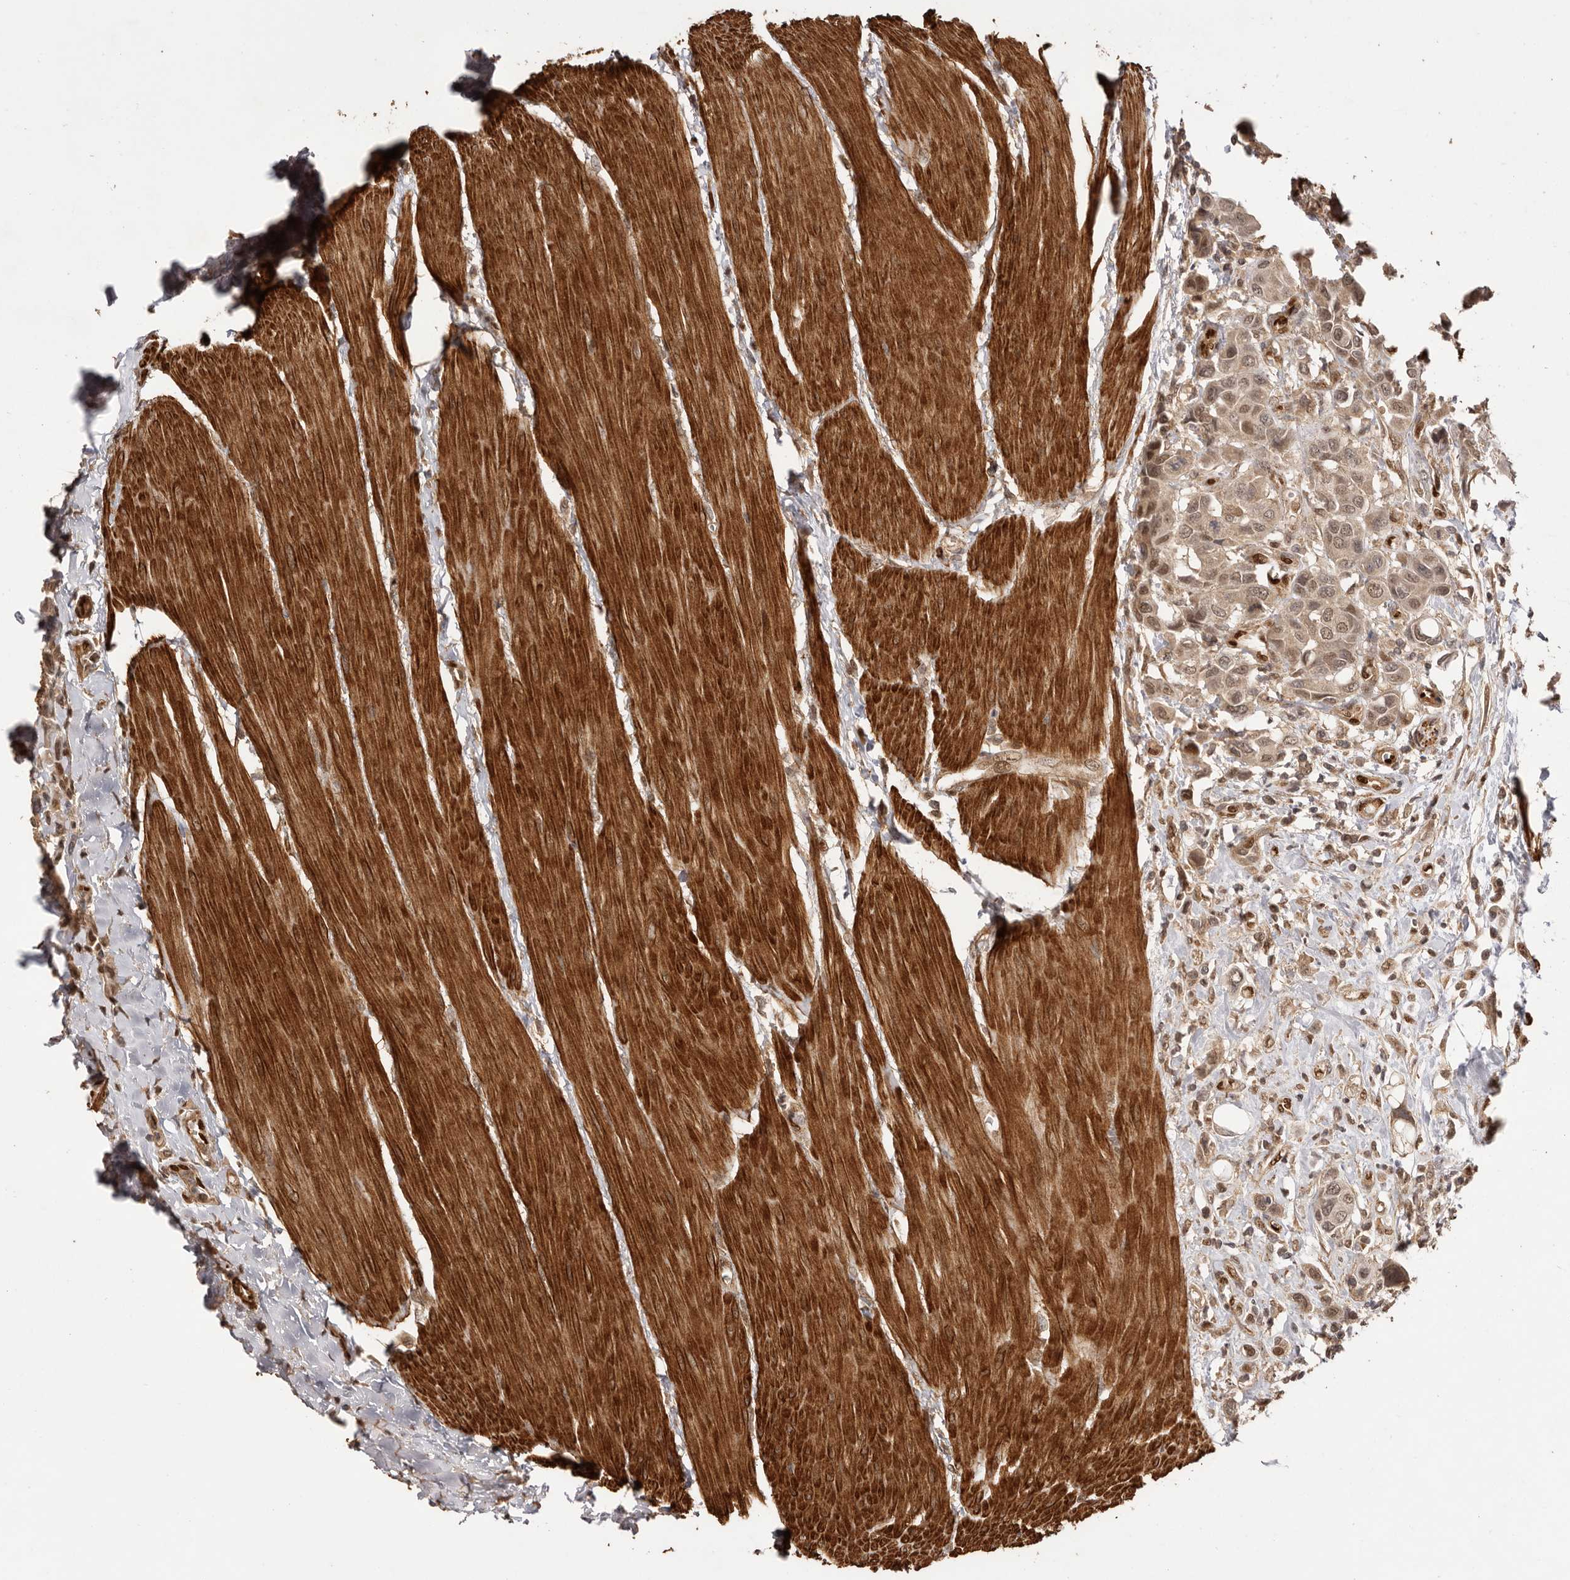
{"staining": {"intensity": "weak", "quantity": ">75%", "location": "cytoplasmic/membranous,nuclear"}, "tissue": "urothelial cancer", "cell_type": "Tumor cells", "image_type": "cancer", "snomed": [{"axis": "morphology", "description": "Urothelial carcinoma, High grade"}, {"axis": "topography", "description": "Urinary bladder"}], "caption": "High-grade urothelial carcinoma tissue reveals weak cytoplasmic/membranous and nuclear positivity in approximately >75% of tumor cells, visualized by immunohistochemistry. (IHC, brightfield microscopy, high magnification).", "gene": "UBR2", "patient": {"sex": "male", "age": 50}}